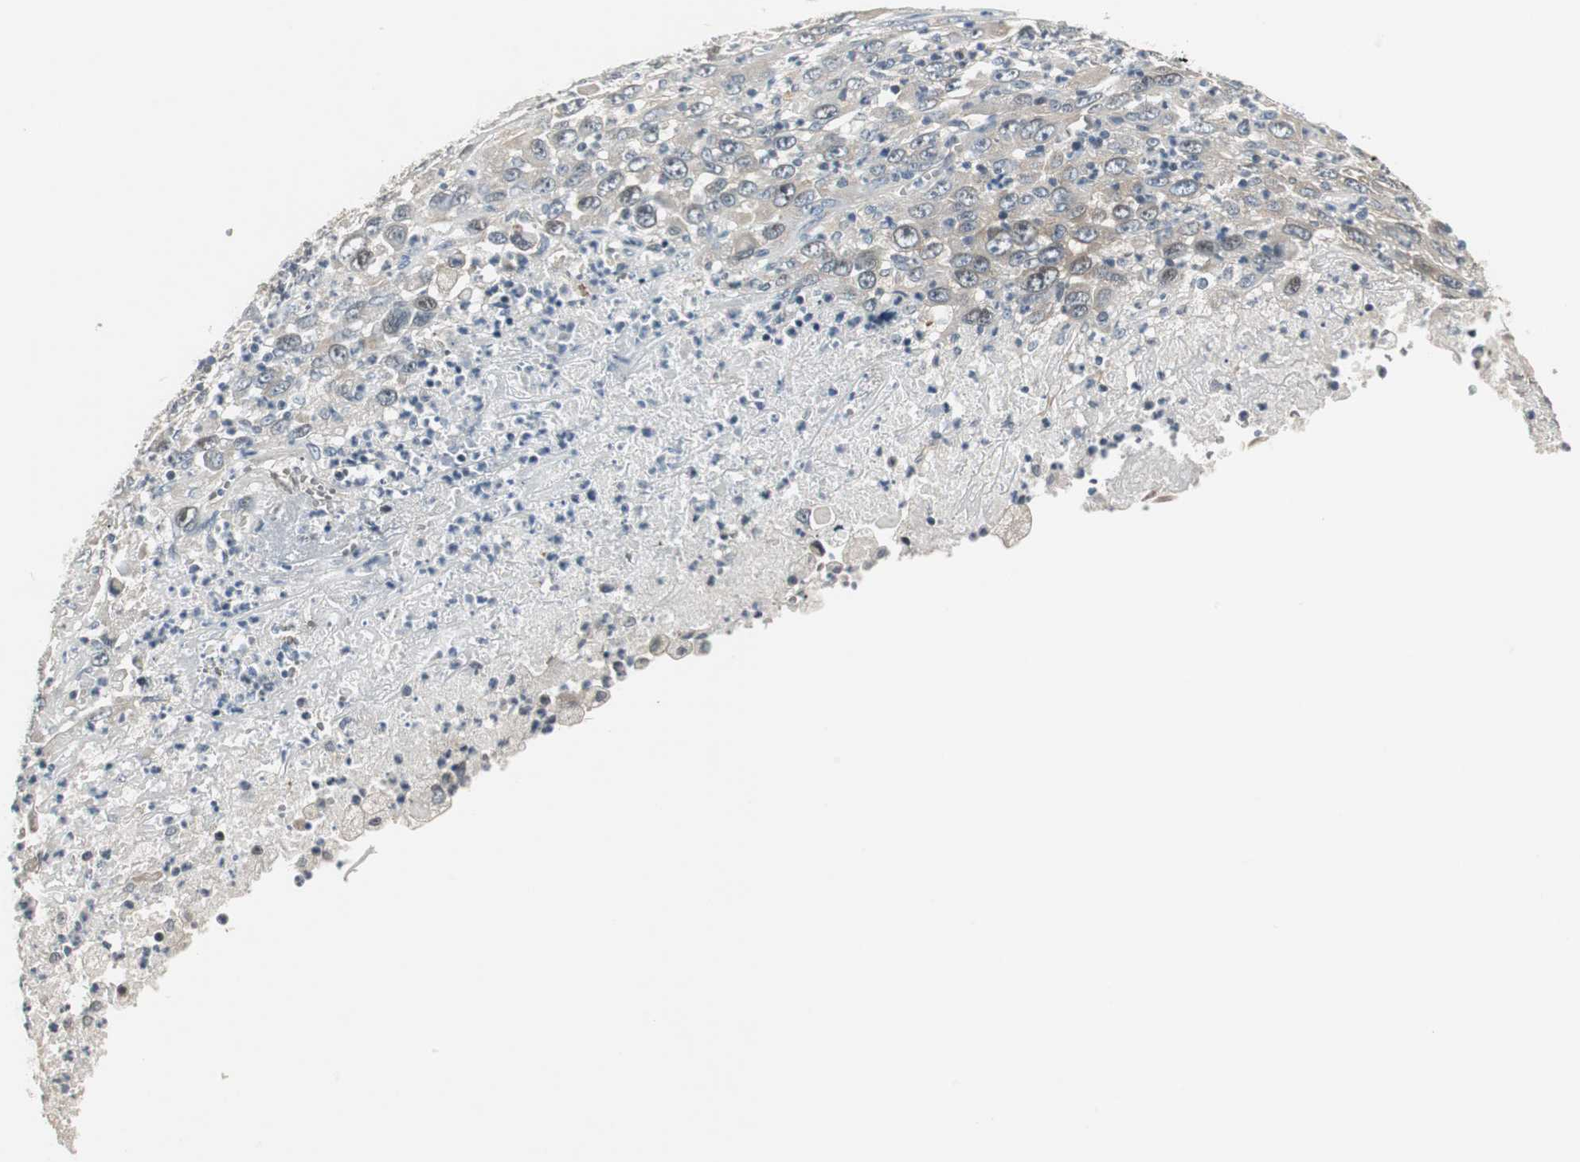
{"staining": {"intensity": "weak", "quantity": "25%-75%", "location": "cytoplasmic/membranous"}, "tissue": "melanoma", "cell_type": "Tumor cells", "image_type": "cancer", "snomed": [{"axis": "morphology", "description": "Malignant melanoma, Metastatic site"}, {"axis": "topography", "description": "Skin"}], "caption": "An image of malignant melanoma (metastatic site) stained for a protein displays weak cytoplasmic/membranous brown staining in tumor cells.", "gene": "CCT5", "patient": {"sex": "female", "age": 56}}